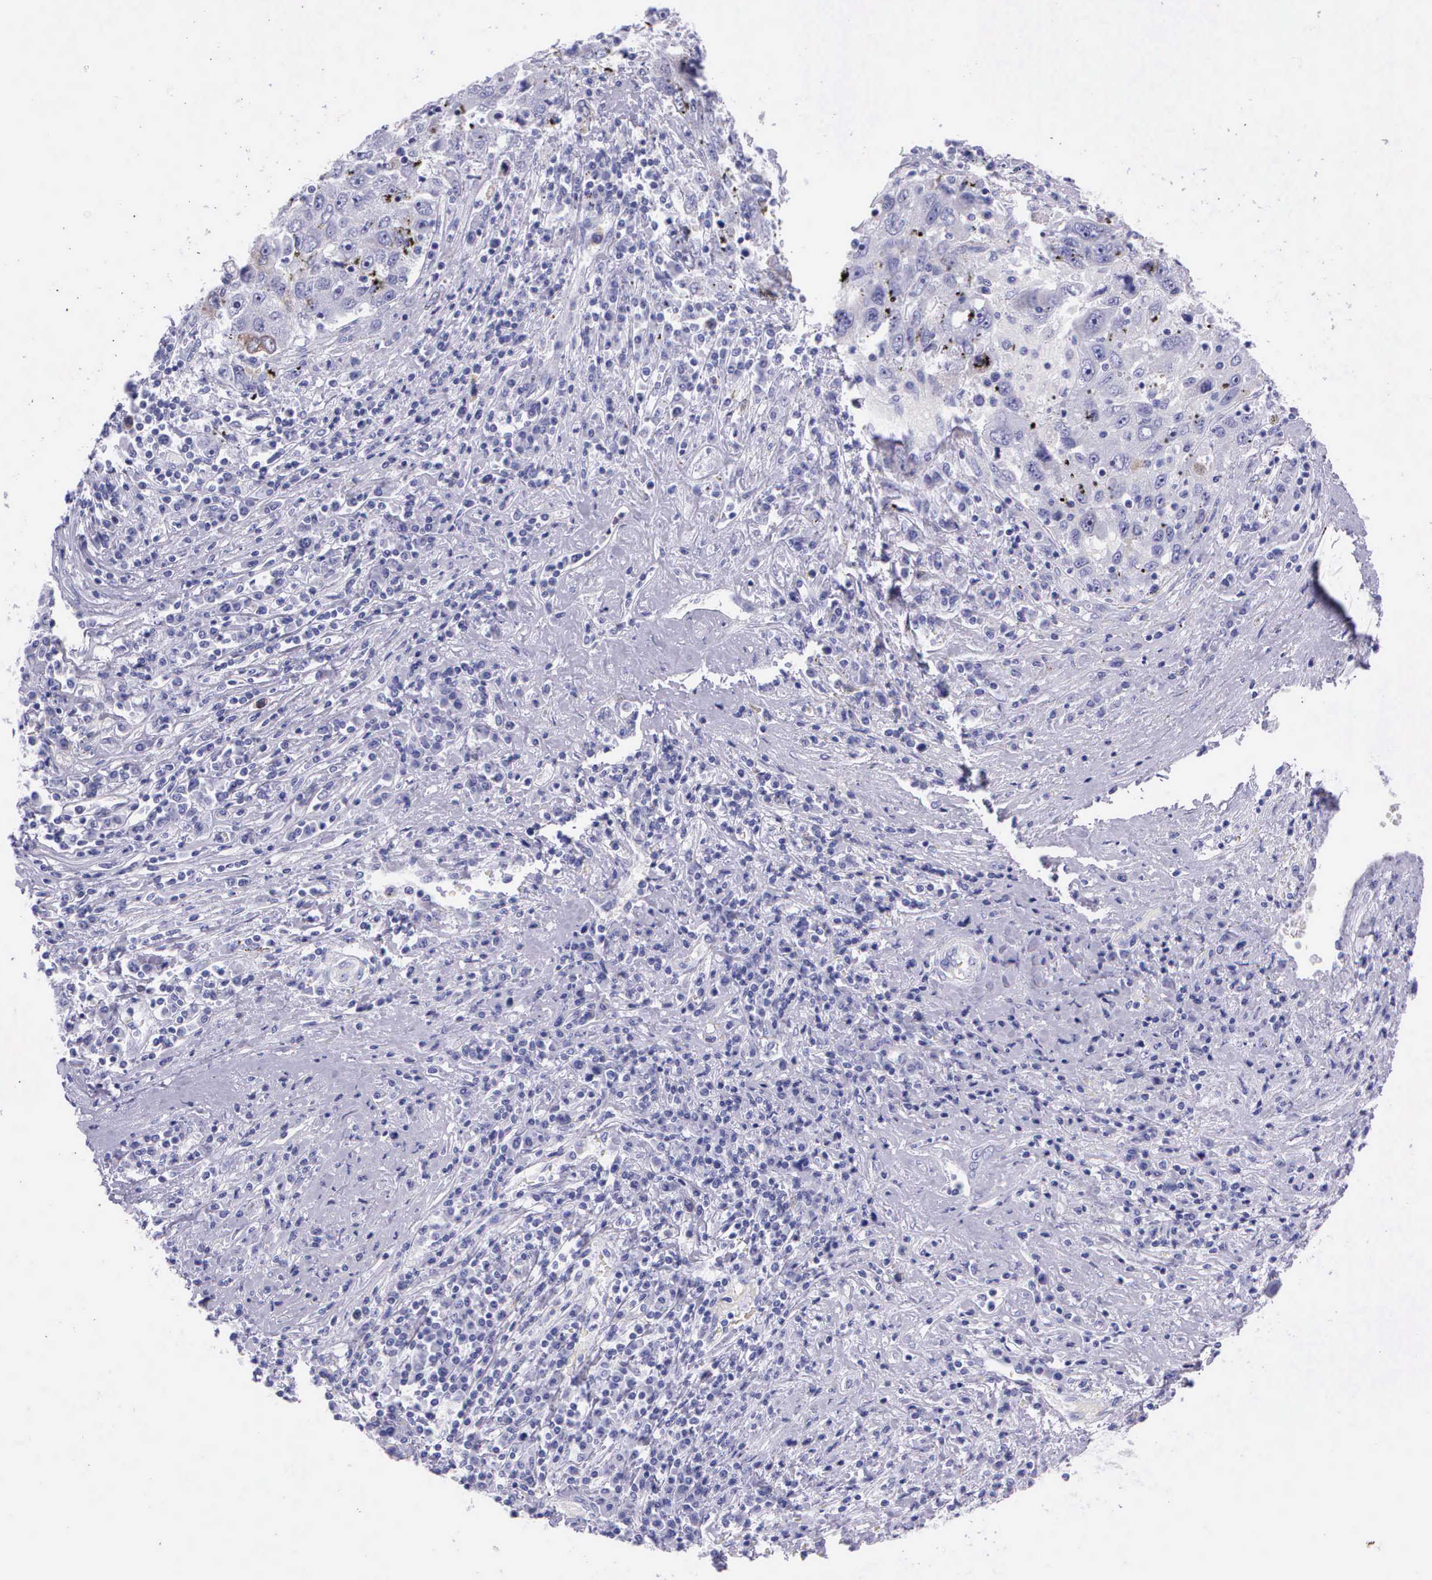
{"staining": {"intensity": "weak", "quantity": "<25%", "location": "cytoplasmic/membranous"}, "tissue": "liver cancer", "cell_type": "Tumor cells", "image_type": "cancer", "snomed": [{"axis": "morphology", "description": "Carcinoma, Hepatocellular, NOS"}, {"axis": "topography", "description": "Liver"}], "caption": "This is an IHC photomicrograph of human liver cancer. There is no expression in tumor cells.", "gene": "CCNB1", "patient": {"sex": "male", "age": 49}}